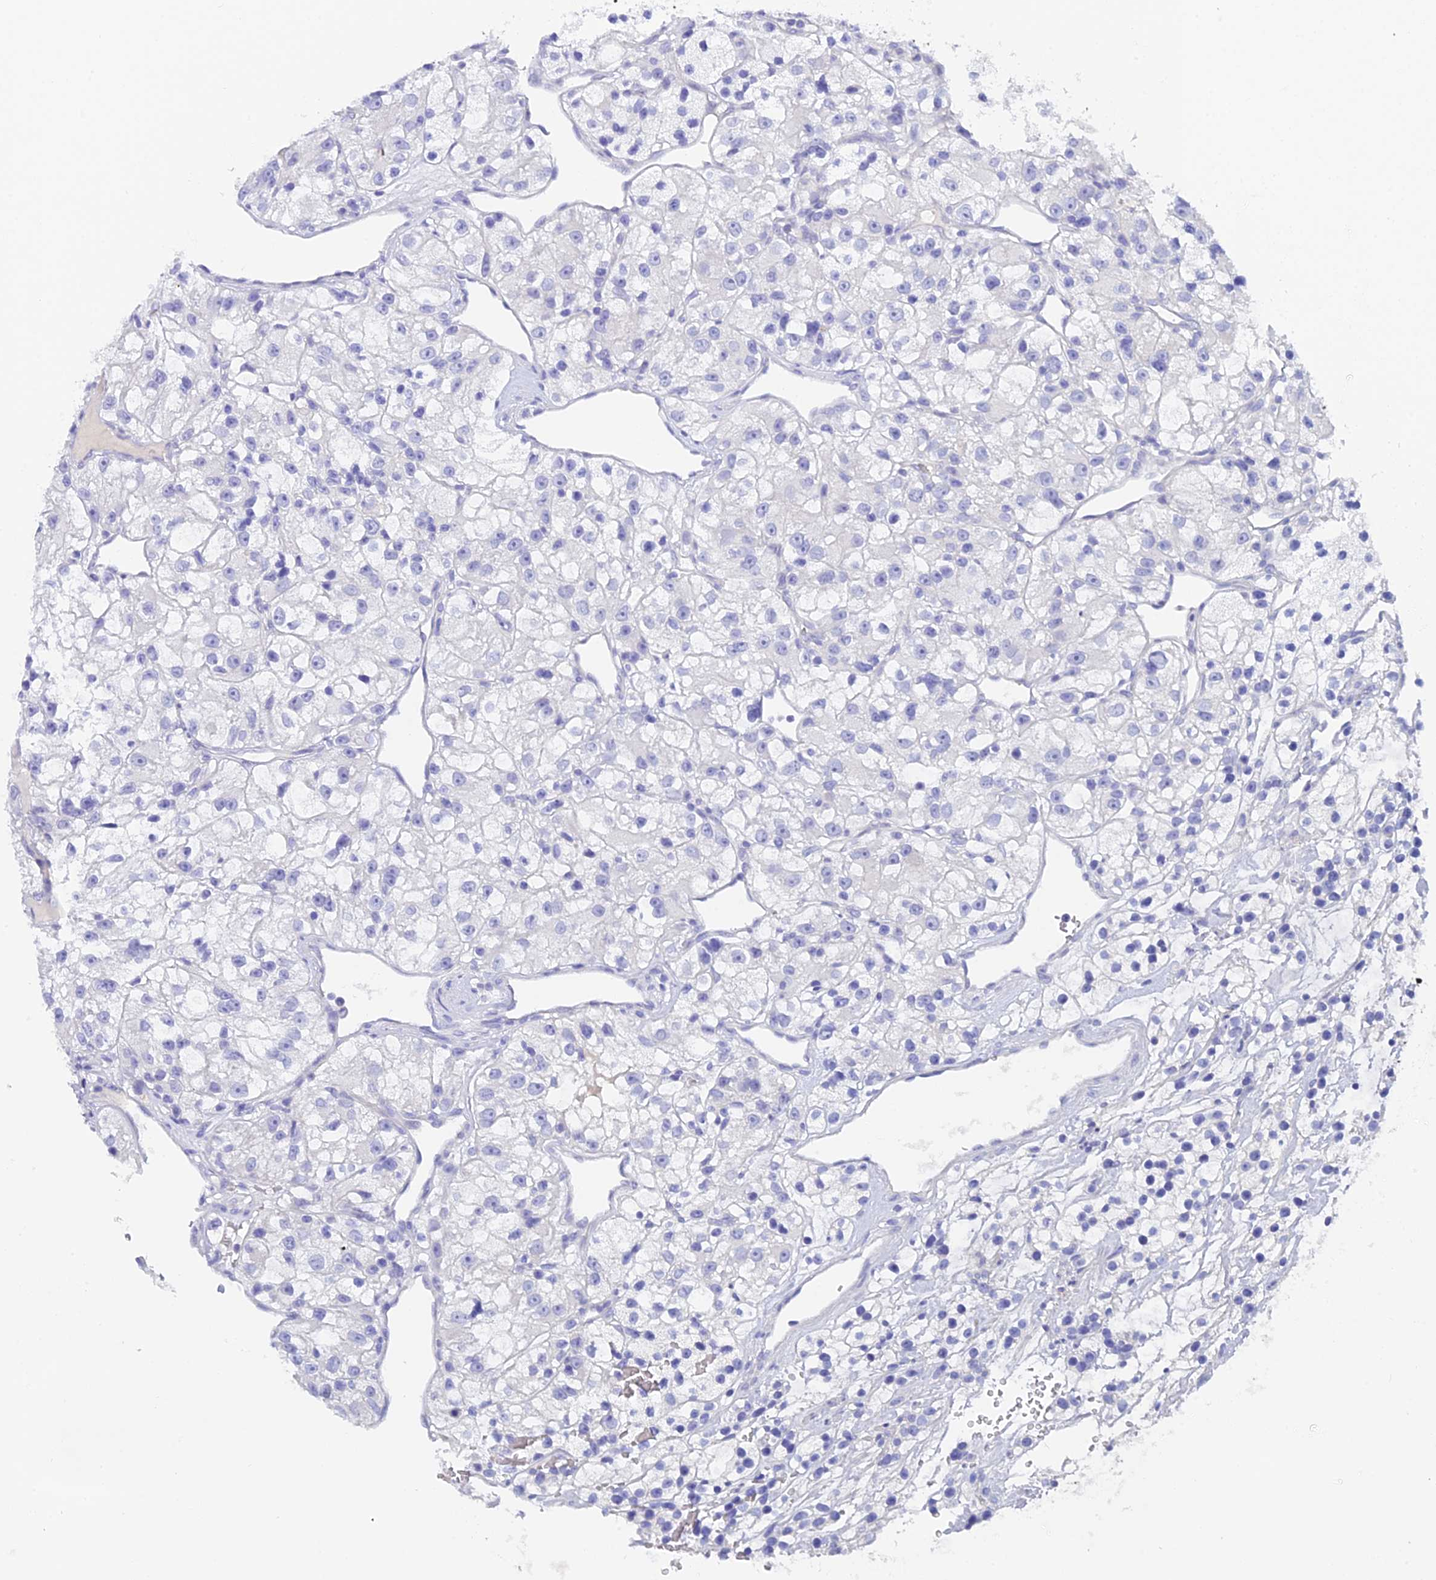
{"staining": {"intensity": "negative", "quantity": "none", "location": "none"}, "tissue": "renal cancer", "cell_type": "Tumor cells", "image_type": "cancer", "snomed": [{"axis": "morphology", "description": "Adenocarcinoma, NOS"}, {"axis": "topography", "description": "Kidney"}], "caption": "This is a histopathology image of immunohistochemistry (IHC) staining of renal cancer (adenocarcinoma), which shows no staining in tumor cells. (Immunohistochemistry (ihc), brightfield microscopy, high magnification).", "gene": "C12orf29", "patient": {"sex": "female", "age": 57}}